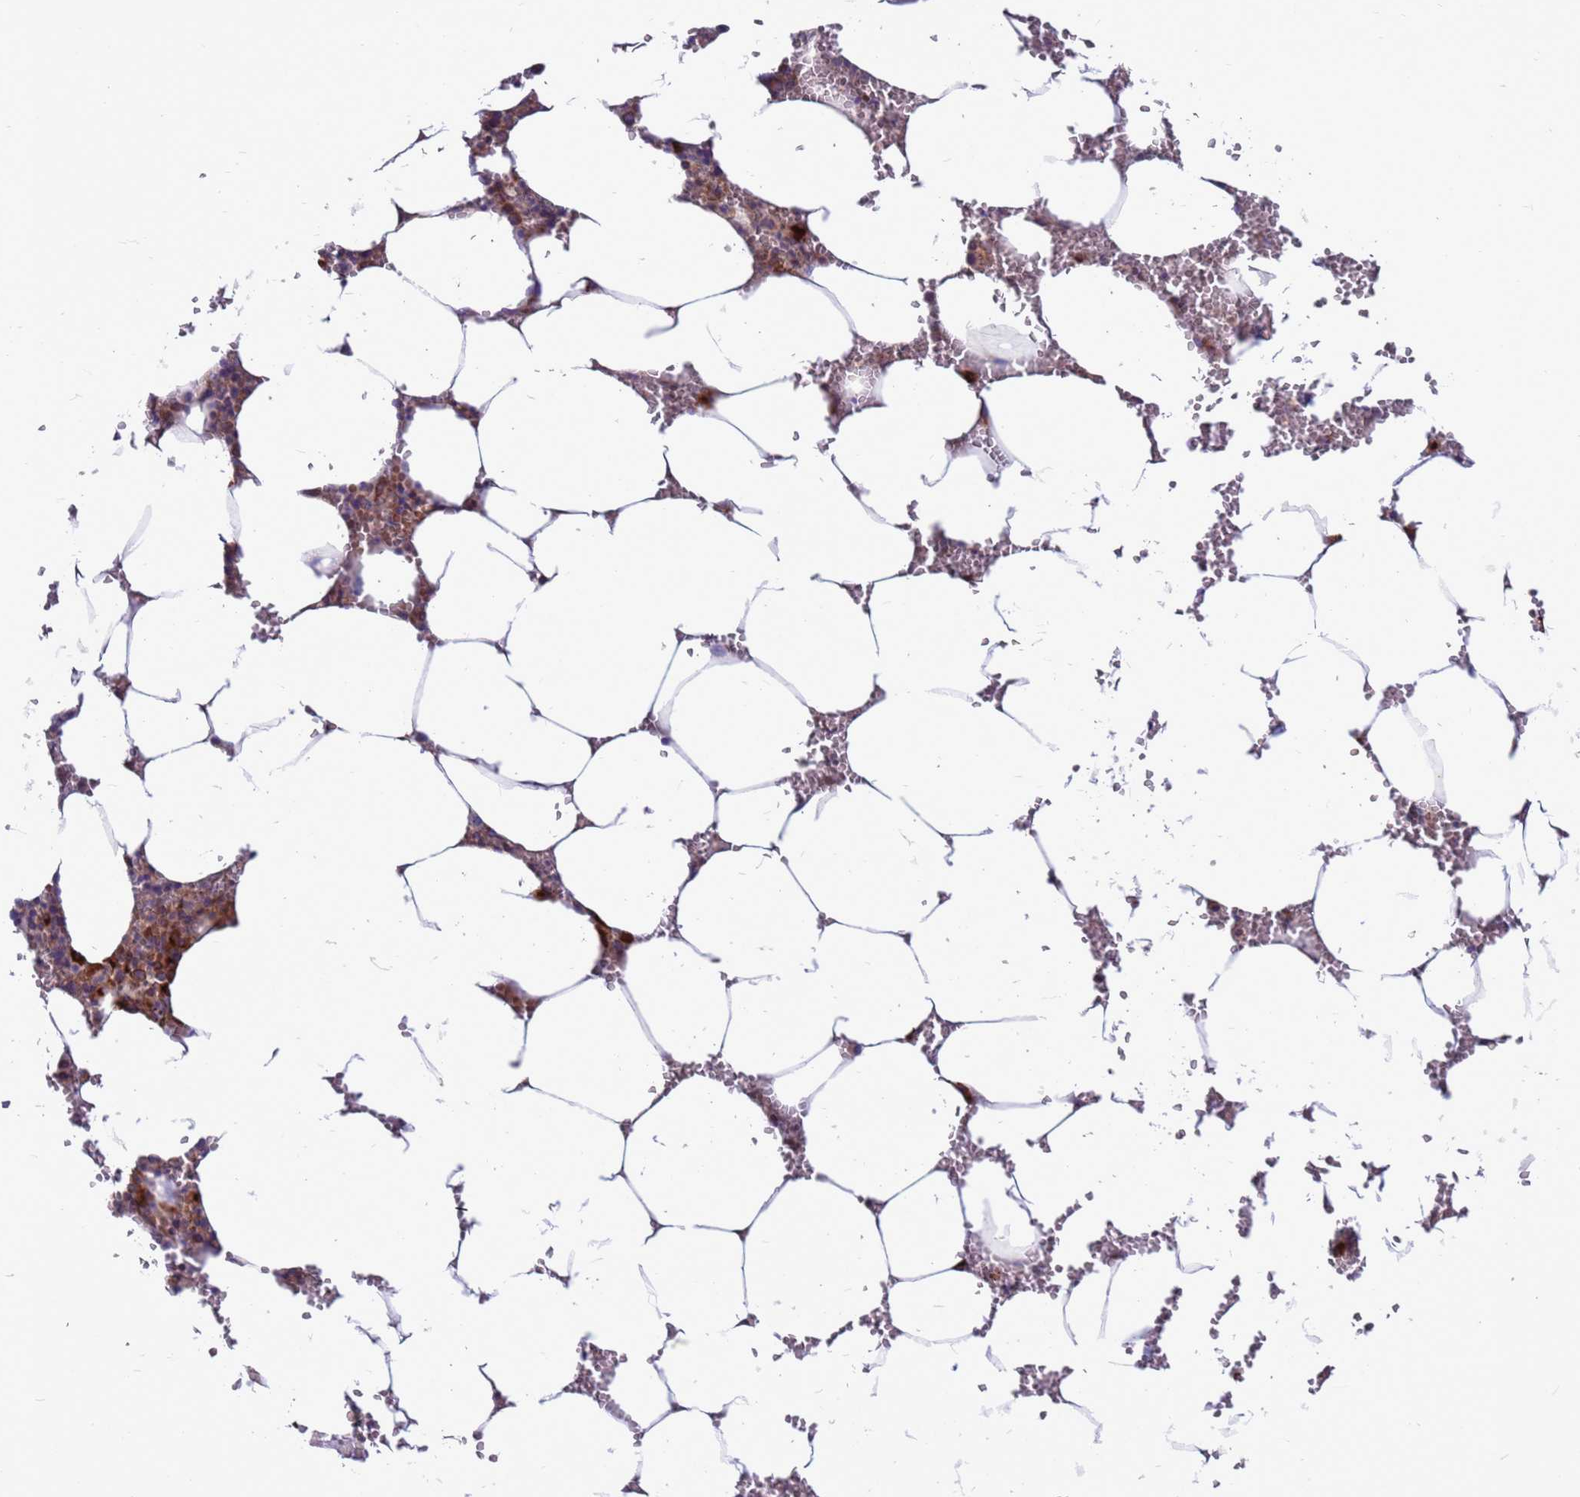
{"staining": {"intensity": "moderate", "quantity": ">75%", "location": "cytoplasmic/membranous"}, "tissue": "bone marrow", "cell_type": "Hematopoietic cells", "image_type": "normal", "snomed": [{"axis": "morphology", "description": "Normal tissue, NOS"}, {"axis": "topography", "description": "Bone marrow"}], "caption": "Hematopoietic cells show moderate cytoplasmic/membranous staining in about >75% of cells in benign bone marrow. (IHC, brightfield microscopy, high magnification).", "gene": "ZC3HAV1", "patient": {"sex": "male", "age": 70}}